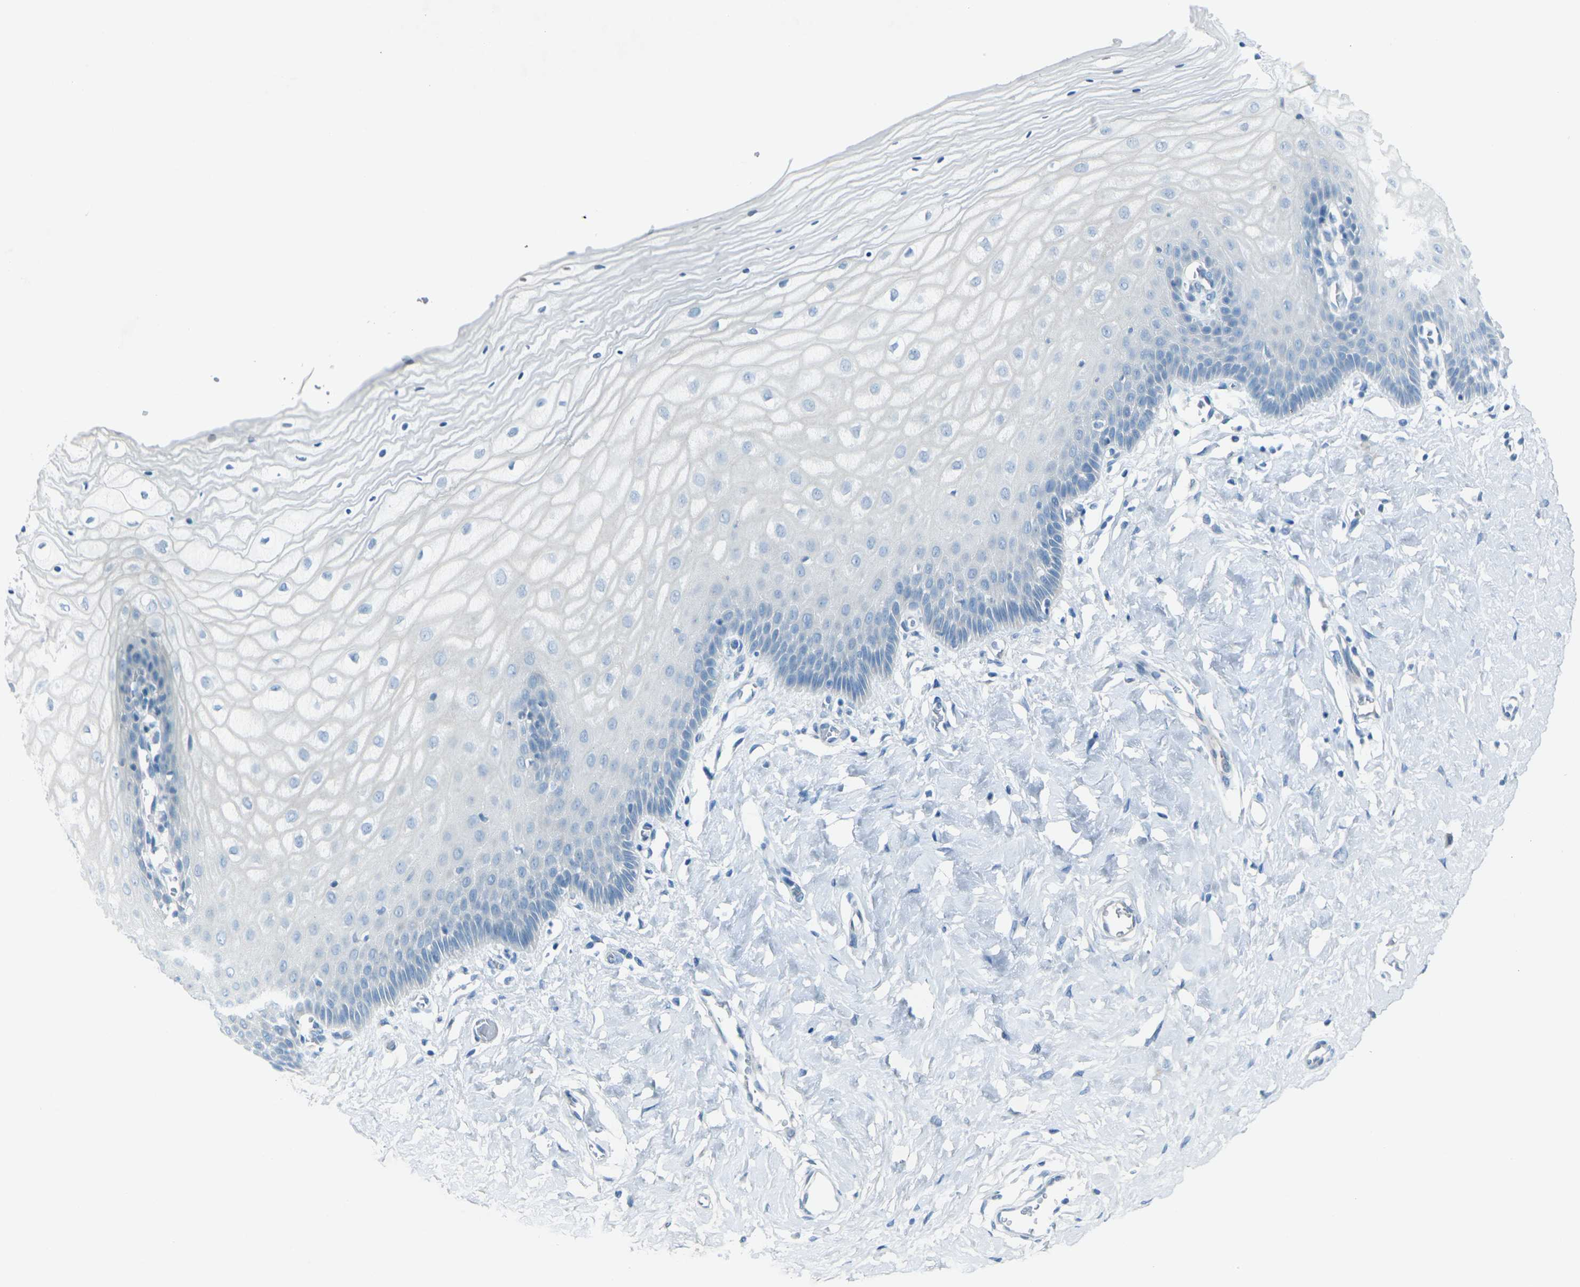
{"staining": {"intensity": "strong", "quantity": ">75%", "location": "cytoplasmic/membranous"}, "tissue": "cervix", "cell_type": "Glandular cells", "image_type": "normal", "snomed": [{"axis": "morphology", "description": "Normal tissue, NOS"}, {"axis": "topography", "description": "Cervix"}], "caption": "A brown stain highlights strong cytoplasmic/membranous positivity of a protein in glandular cells of unremarkable cervix.", "gene": "ANKRD46", "patient": {"sex": "female", "age": 55}}